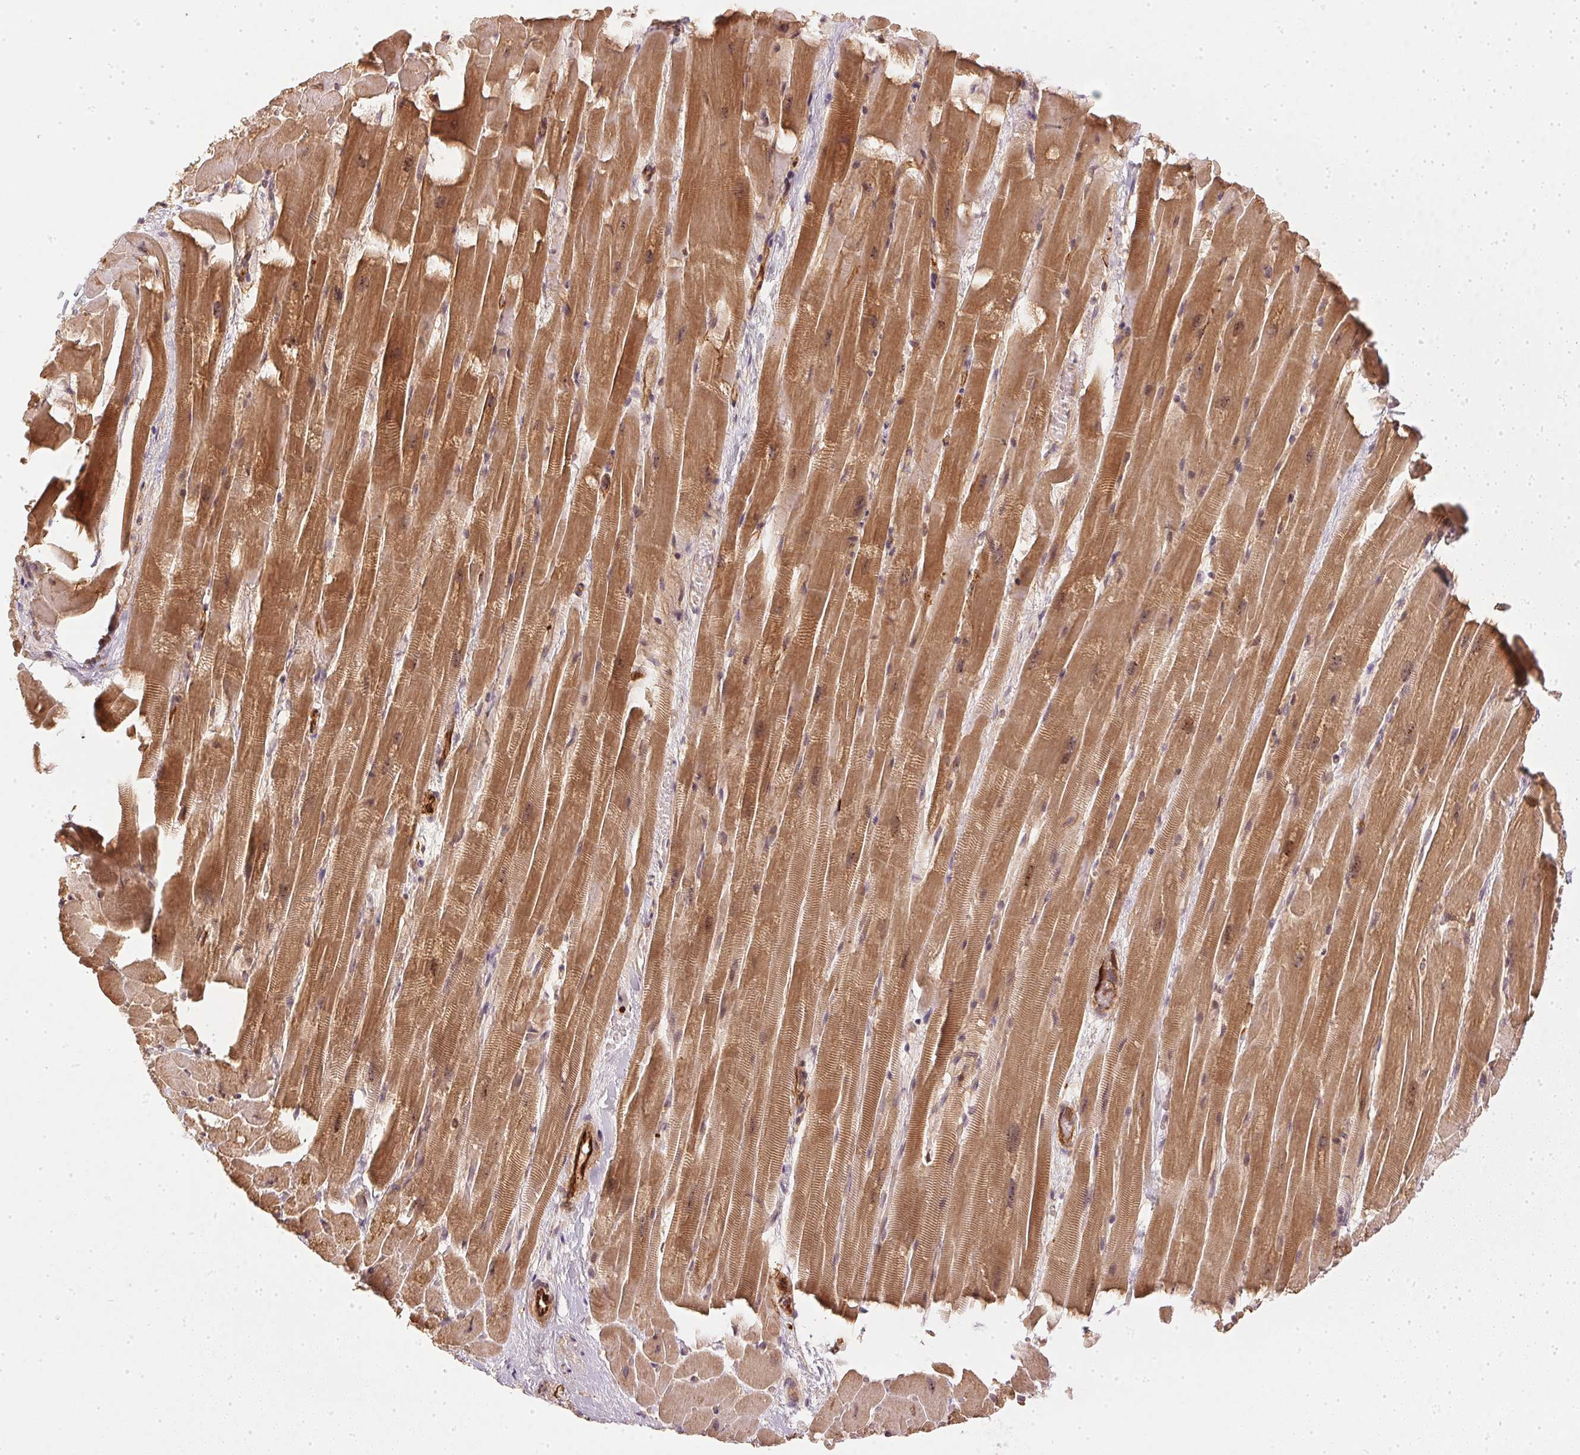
{"staining": {"intensity": "moderate", "quantity": ">75%", "location": "cytoplasmic/membranous"}, "tissue": "heart muscle", "cell_type": "Cardiomyocytes", "image_type": "normal", "snomed": [{"axis": "morphology", "description": "Normal tissue, NOS"}, {"axis": "topography", "description": "Heart"}], "caption": "A brown stain highlights moderate cytoplasmic/membranous expression of a protein in cardiomyocytes of normal heart muscle.", "gene": "NADK2", "patient": {"sex": "male", "age": 37}}